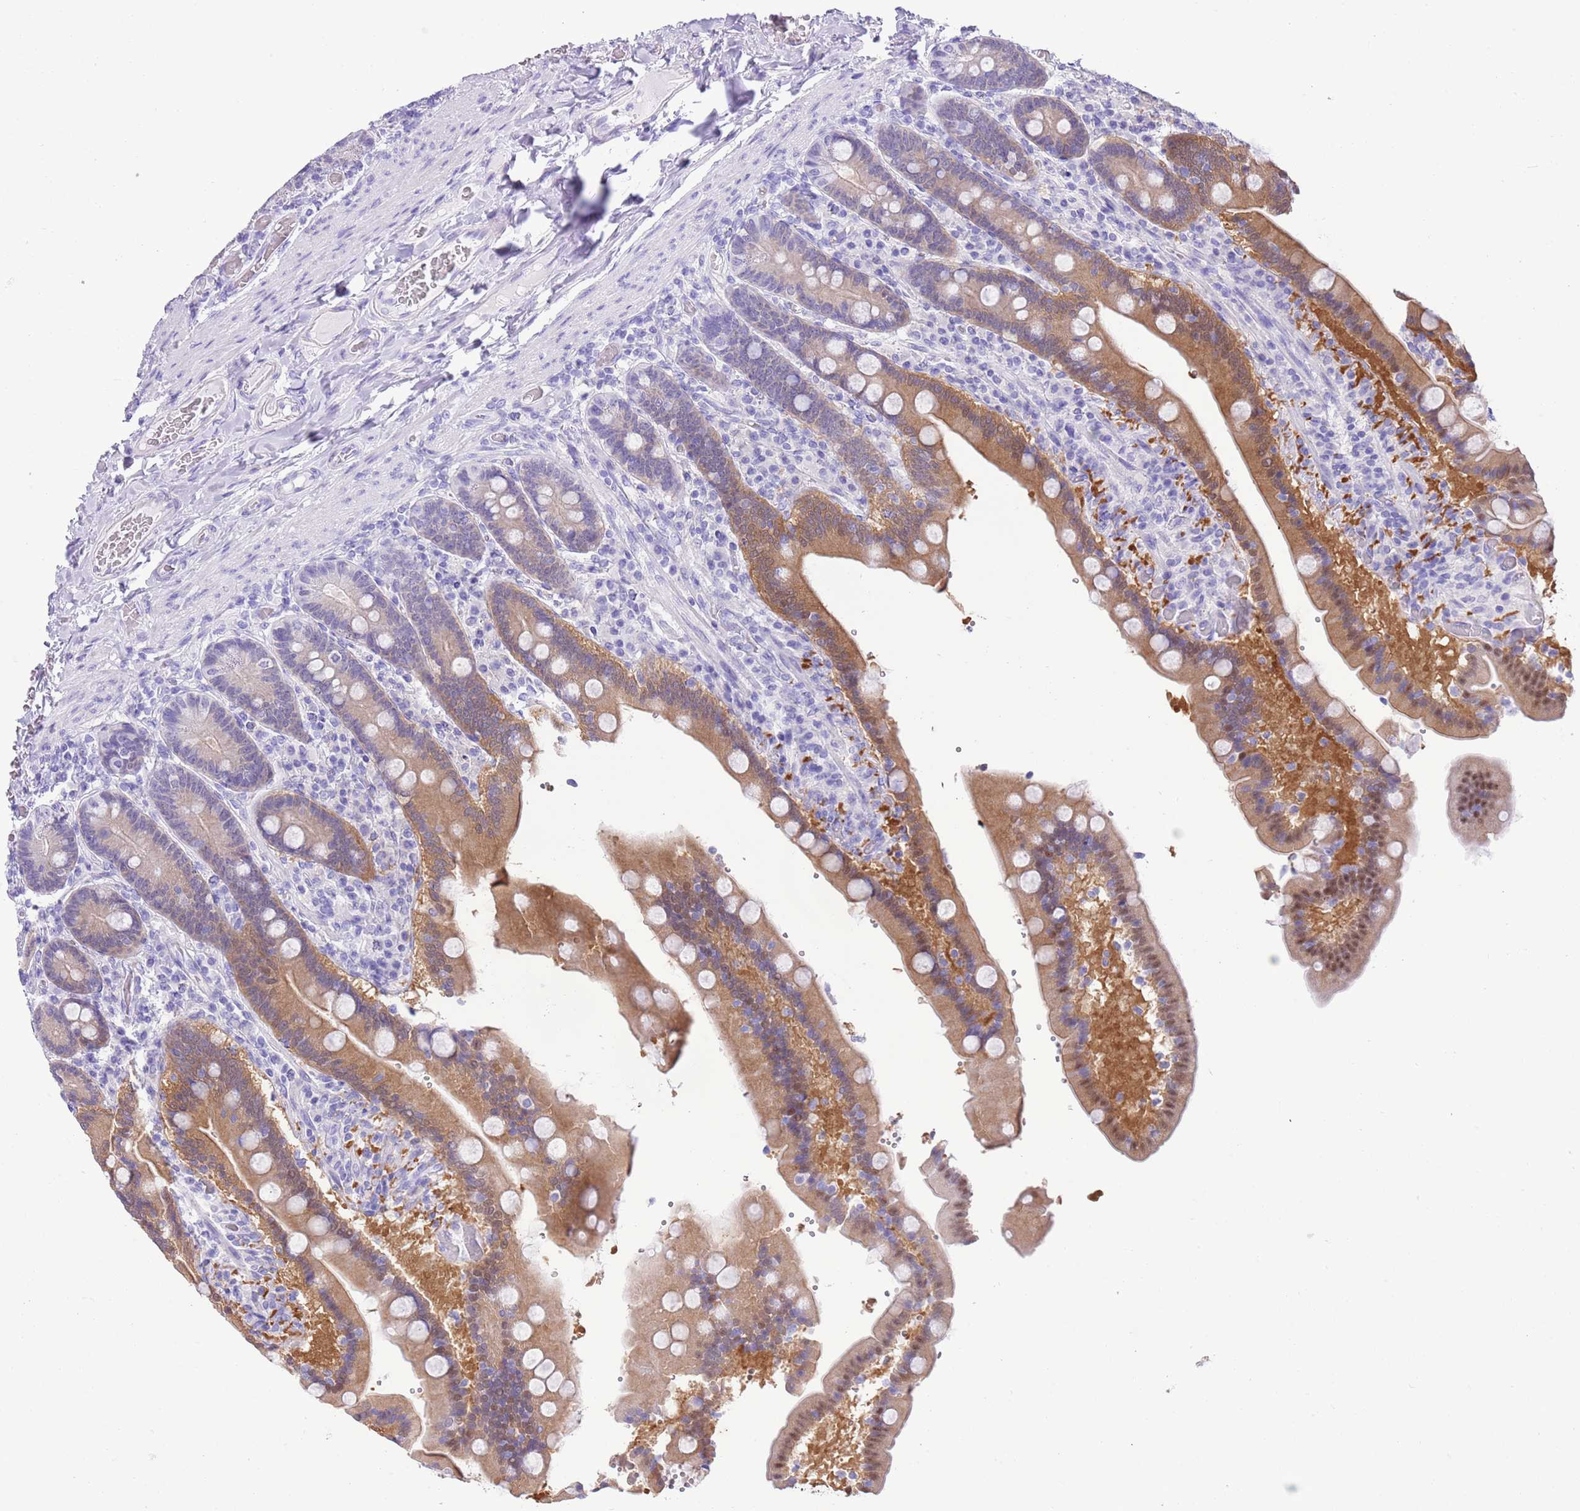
{"staining": {"intensity": "moderate", "quantity": "25%-75%", "location": "cytoplasmic/membranous,nuclear"}, "tissue": "duodenum", "cell_type": "Glandular cells", "image_type": "normal", "snomed": [{"axis": "morphology", "description": "Normal tissue, NOS"}, {"axis": "topography", "description": "Duodenum"}], "caption": "Glandular cells display moderate cytoplasmic/membranous,nuclear expression in about 25%-75% of cells in unremarkable duodenum.", "gene": "TMEM185A", "patient": {"sex": "female", "age": 62}}